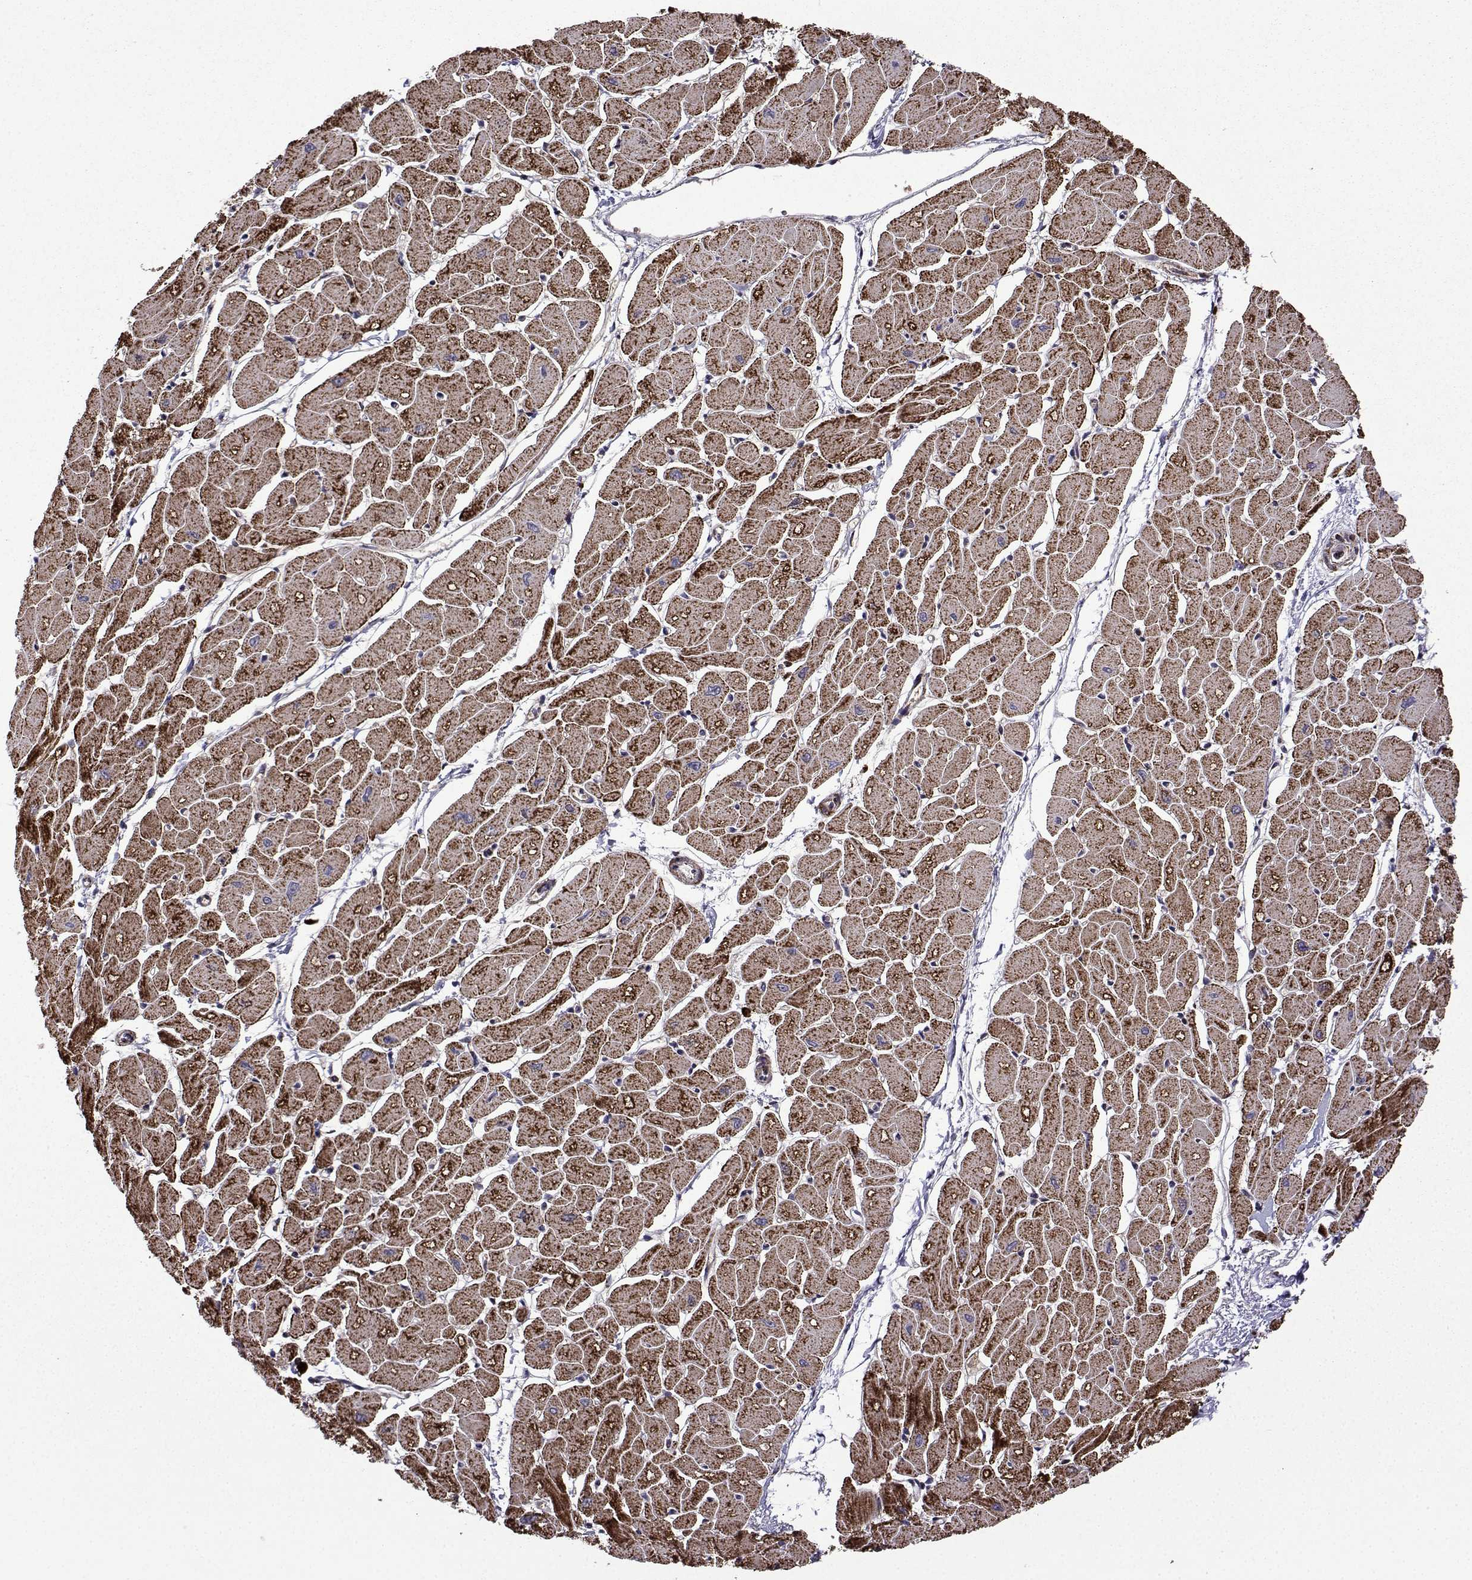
{"staining": {"intensity": "strong", "quantity": "25%-75%", "location": "cytoplasmic/membranous"}, "tissue": "heart muscle", "cell_type": "Cardiomyocytes", "image_type": "normal", "snomed": [{"axis": "morphology", "description": "Normal tissue, NOS"}, {"axis": "topography", "description": "Heart"}], "caption": "Normal heart muscle exhibits strong cytoplasmic/membranous staining in approximately 25%-75% of cardiomyocytes, visualized by immunohistochemistry. (brown staining indicates protein expression, while blue staining denotes nuclei).", "gene": "TAB2", "patient": {"sex": "male", "age": 57}}